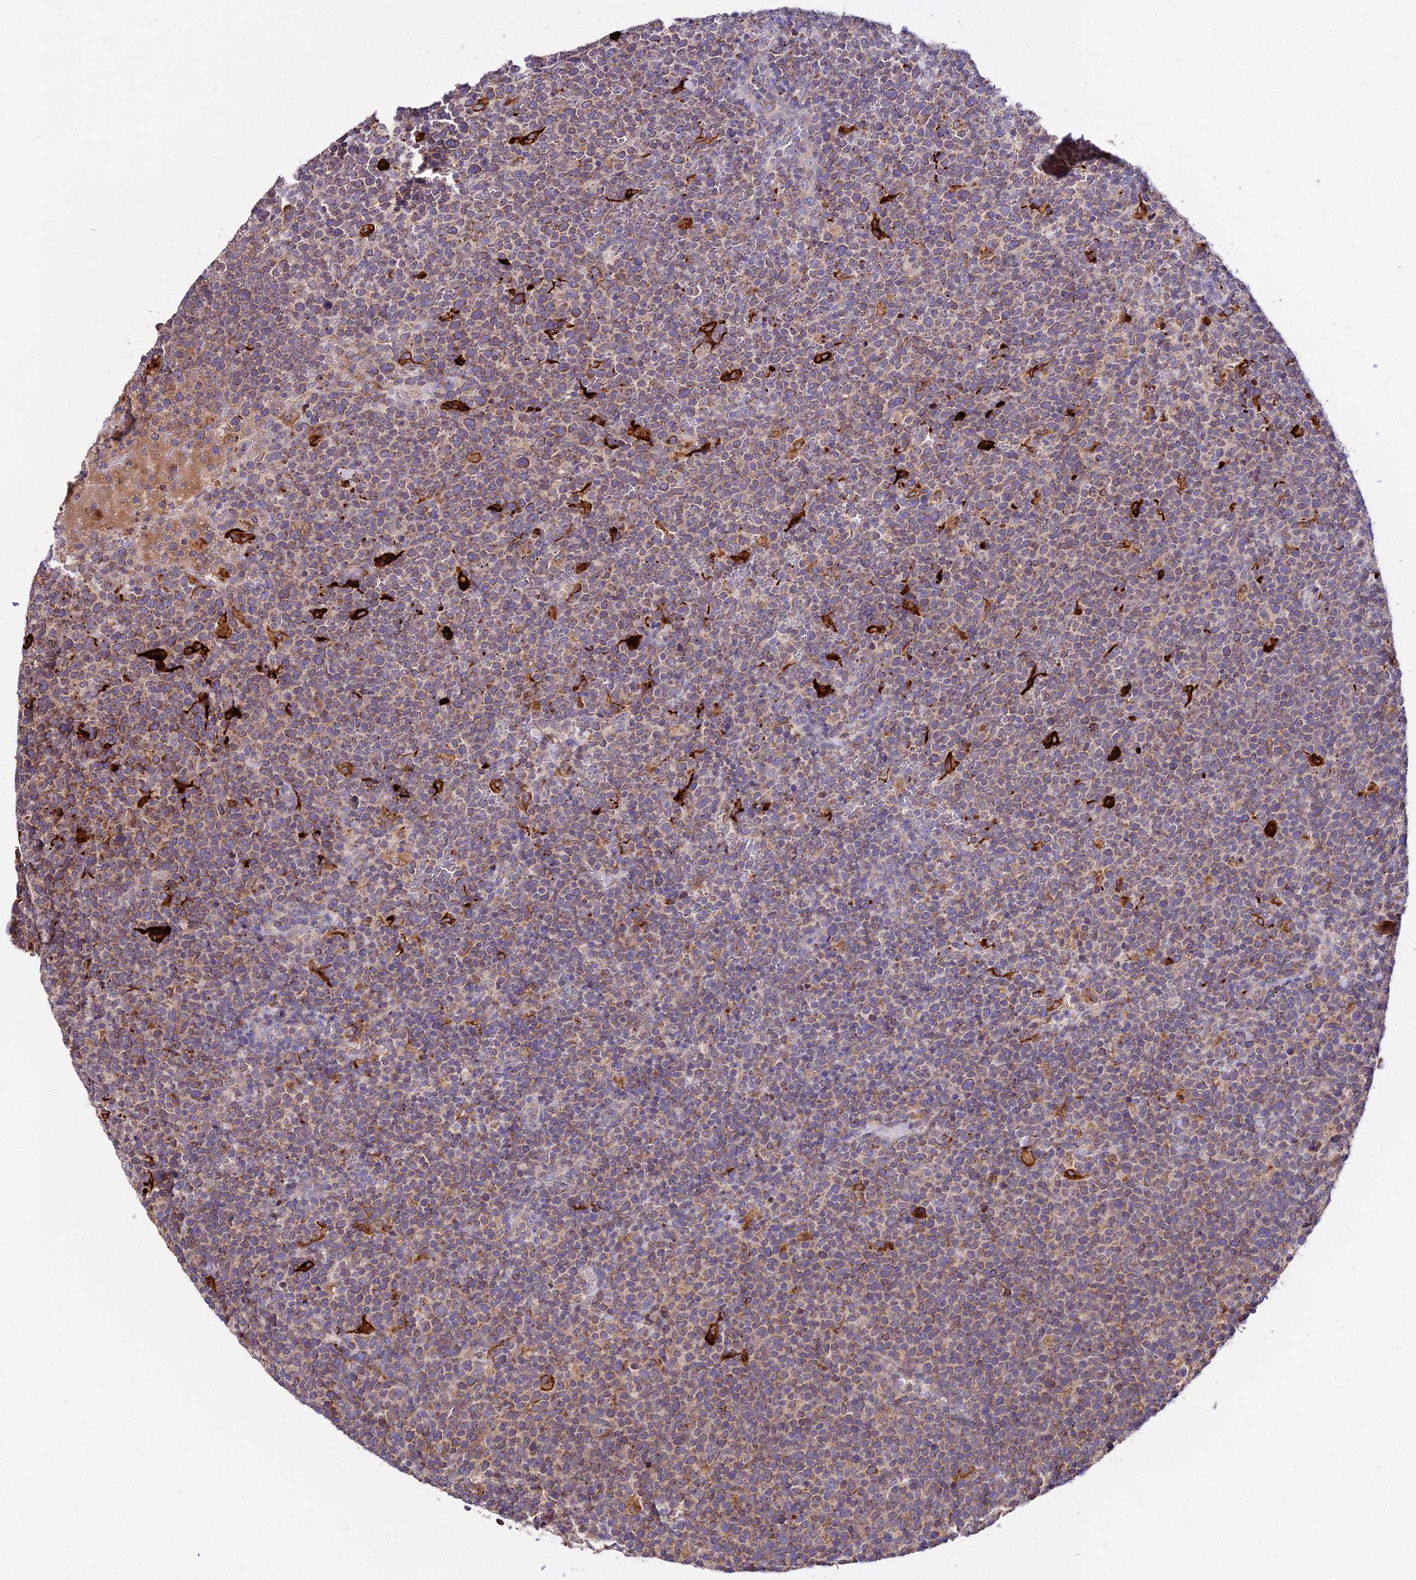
{"staining": {"intensity": "moderate", "quantity": ">75%", "location": "cytoplasmic/membranous"}, "tissue": "lymphoma", "cell_type": "Tumor cells", "image_type": "cancer", "snomed": [{"axis": "morphology", "description": "Malignant lymphoma, non-Hodgkin's type, High grade"}, {"axis": "topography", "description": "Lymph node"}], "caption": "High-magnification brightfield microscopy of malignant lymphoma, non-Hodgkin's type (high-grade) stained with DAB (3,3'-diaminobenzidine) (brown) and counterstained with hematoxylin (blue). tumor cells exhibit moderate cytoplasmic/membranous expression is seen in approximately>75% of cells.", "gene": "PEX19", "patient": {"sex": "male", "age": 61}}